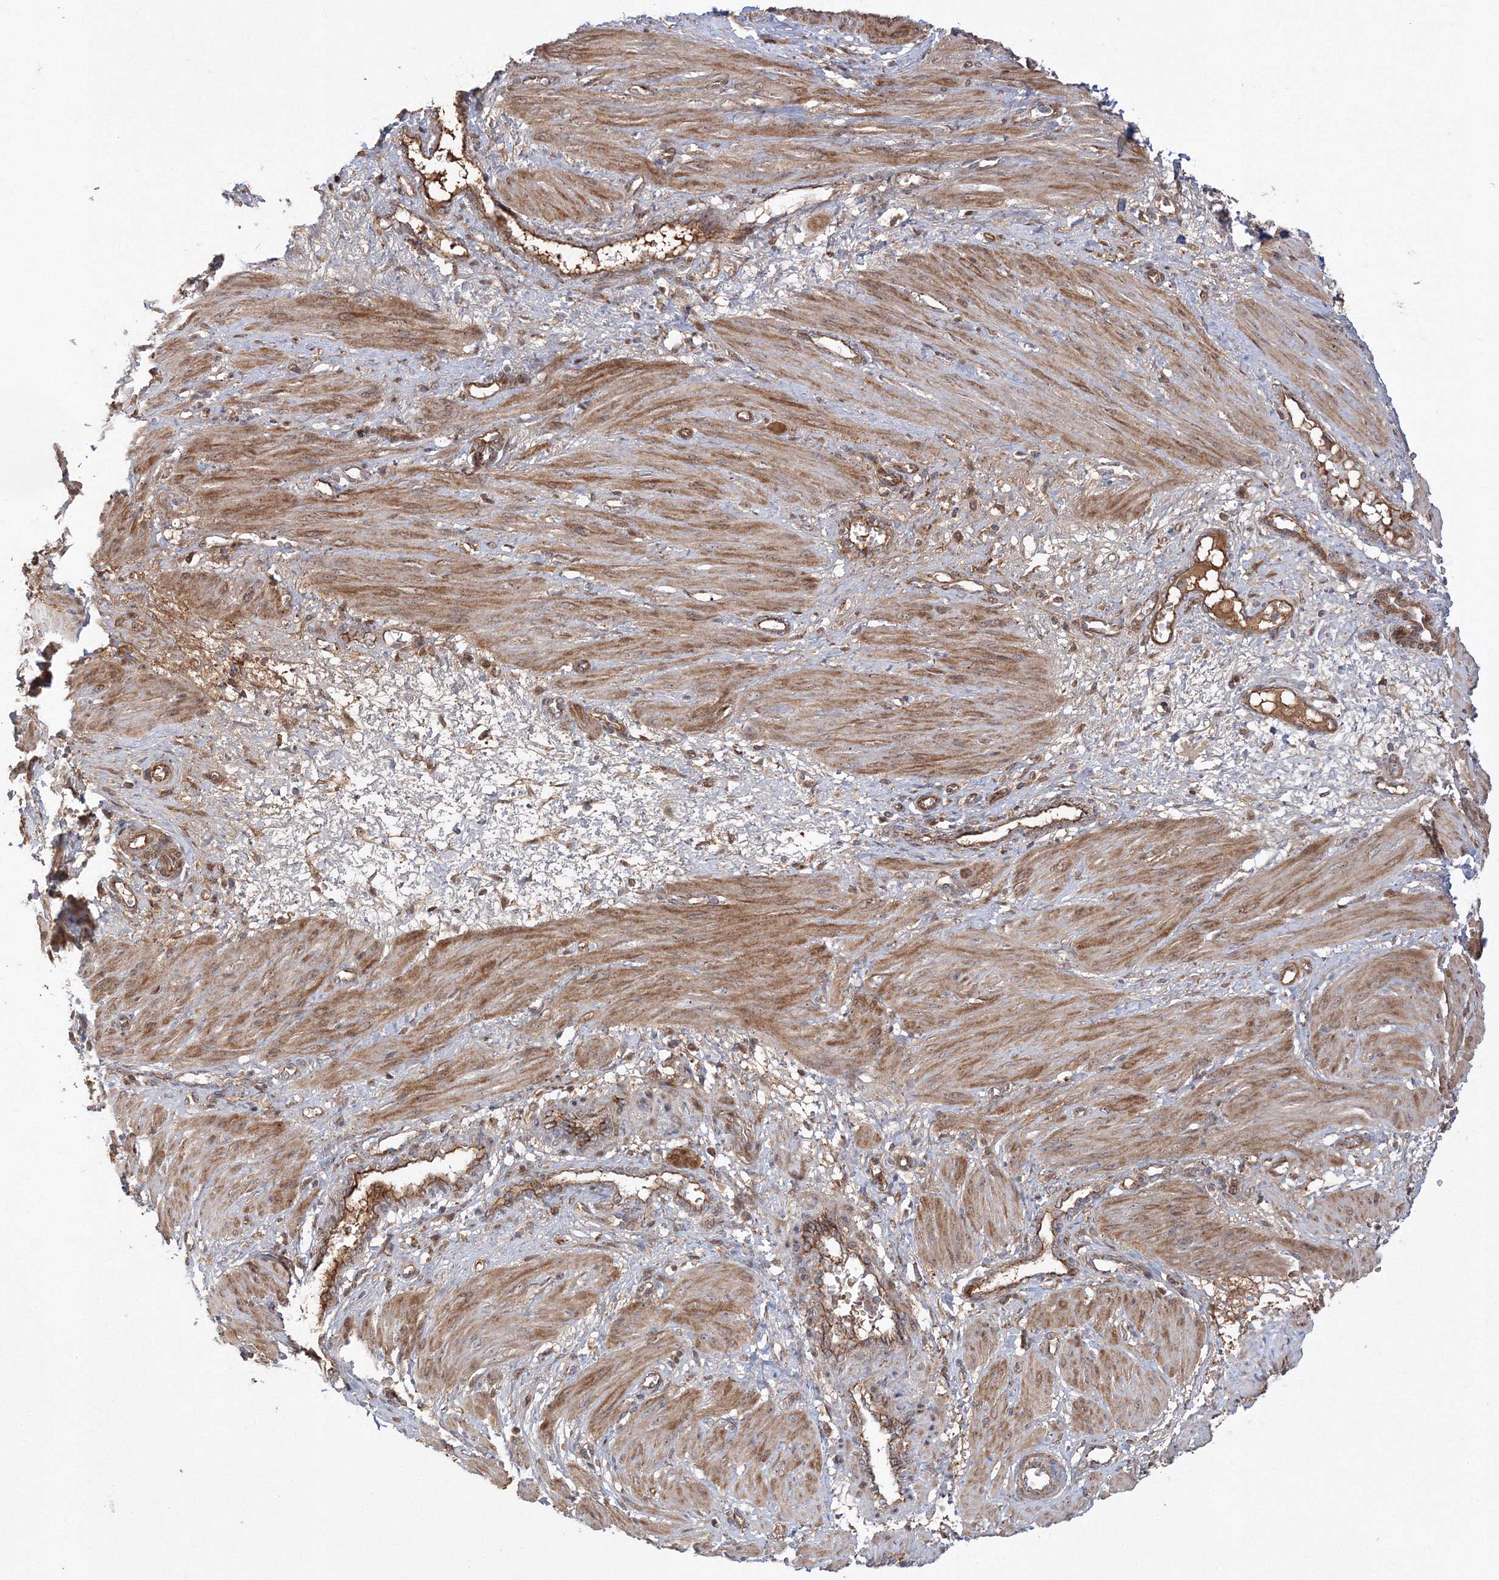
{"staining": {"intensity": "moderate", "quantity": ">75%", "location": "cytoplasmic/membranous"}, "tissue": "smooth muscle", "cell_type": "Smooth muscle cells", "image_type": "normal", "snomed": [{"axis": "morphology", "description": "Normal tissue, NOS"}, {"axis": "topography", "description": "Endometrium"}], "caption": "Normal smooth muscle reveals moderate cytoplasmic/membranous staining in about >75% of smooth muscle cells (Brightfield microscopy of DAB IHC at high magnification)..", "gene": "NPM3", "patient": {"sex": "female", "age": 33}}